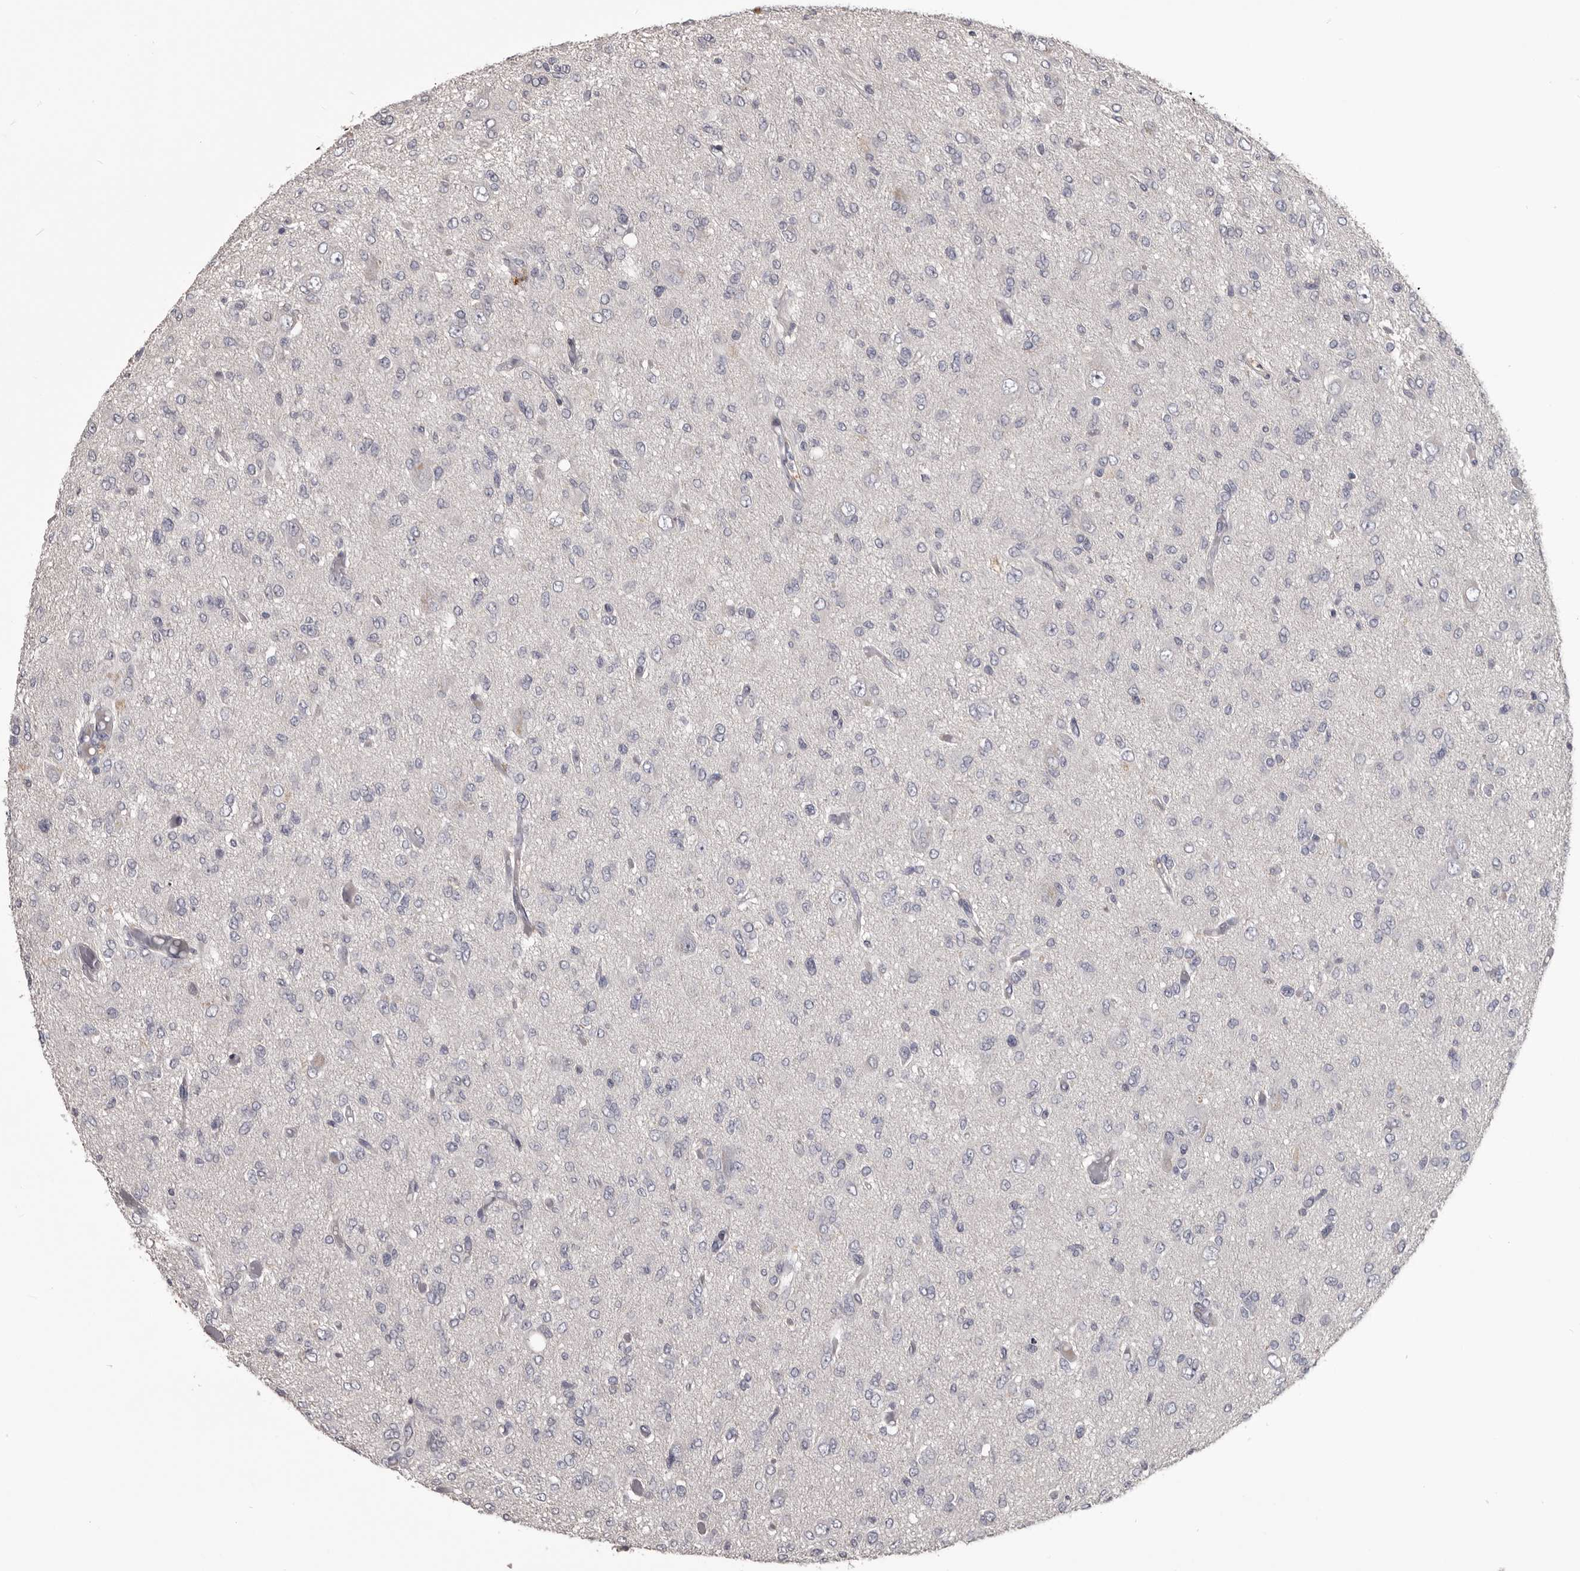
{"staining": {"intensity": "negative", "quantity": "none", "location": "none"}, "tissue": "glioma", "cell_type": "Tumor cells", "image_type": "cancer", "snomed": [{"axis": "morphology", "description": "Glioma, malignant, High grade"}, {"axis": "topography", "description": "Brain"}], "caption": "Tumor cells show no significant protein expression in malignant high-grade glioma.", "gene": "LPAR6", "patient": {"sex": "female", "age": 59}}